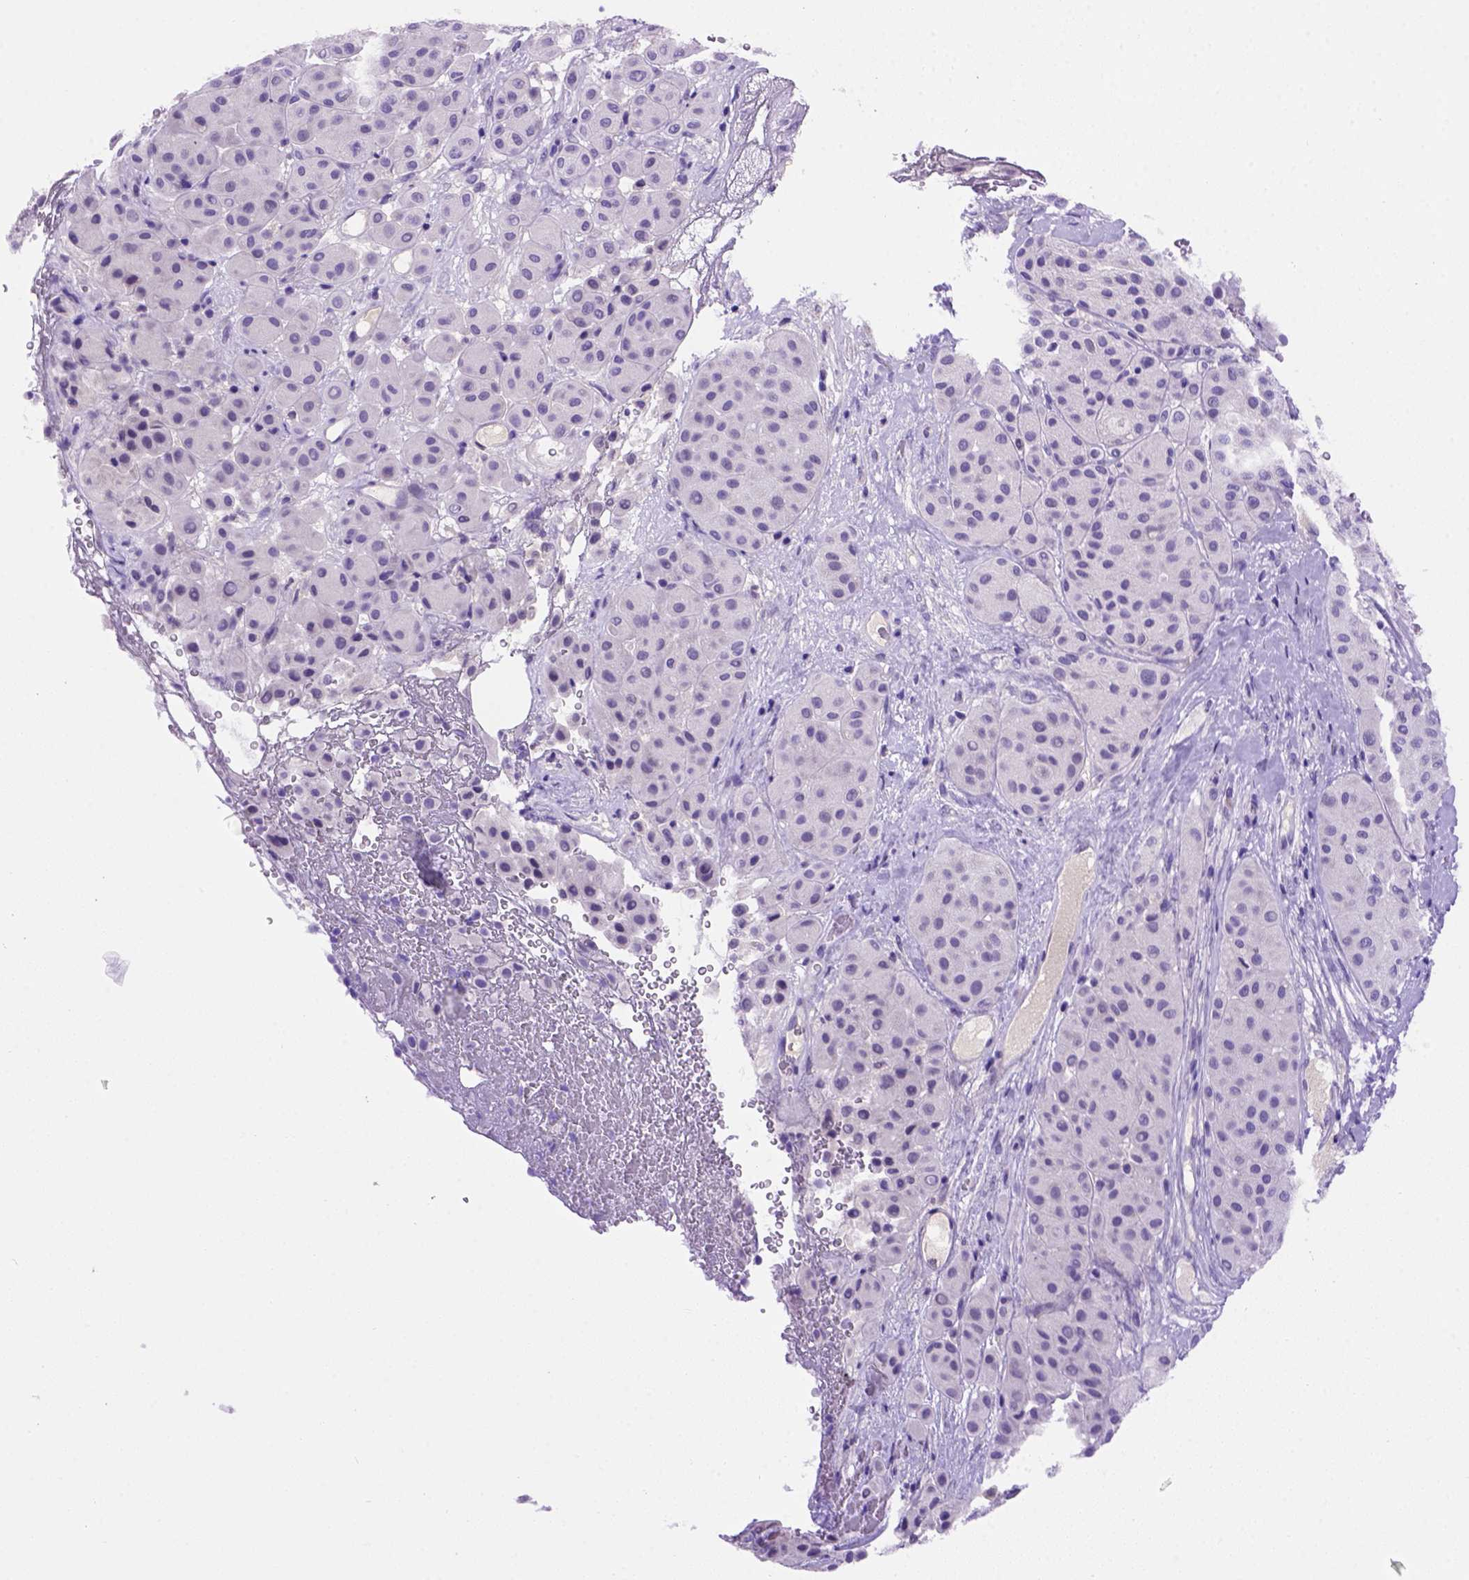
{"staining": {"intensity": "negative", "quantity": "none", "location": "none"}, "tissue": "melanoma", "cell_type": "Tumor cells", "image_type": "cancer", "snomed": [{"axis": "morphology", "description": "Malignant melanoma, Metastatic site"}, {"axis": "topography", "description": "Smooth muscle"}], "caption": "This is an immunohistochemistry micrograph of human malignant melanoma (metastatic site). There is no expression in tumor cells.", "gene": "FAM81B", "patient": {"sex": "male", "age": 41}}